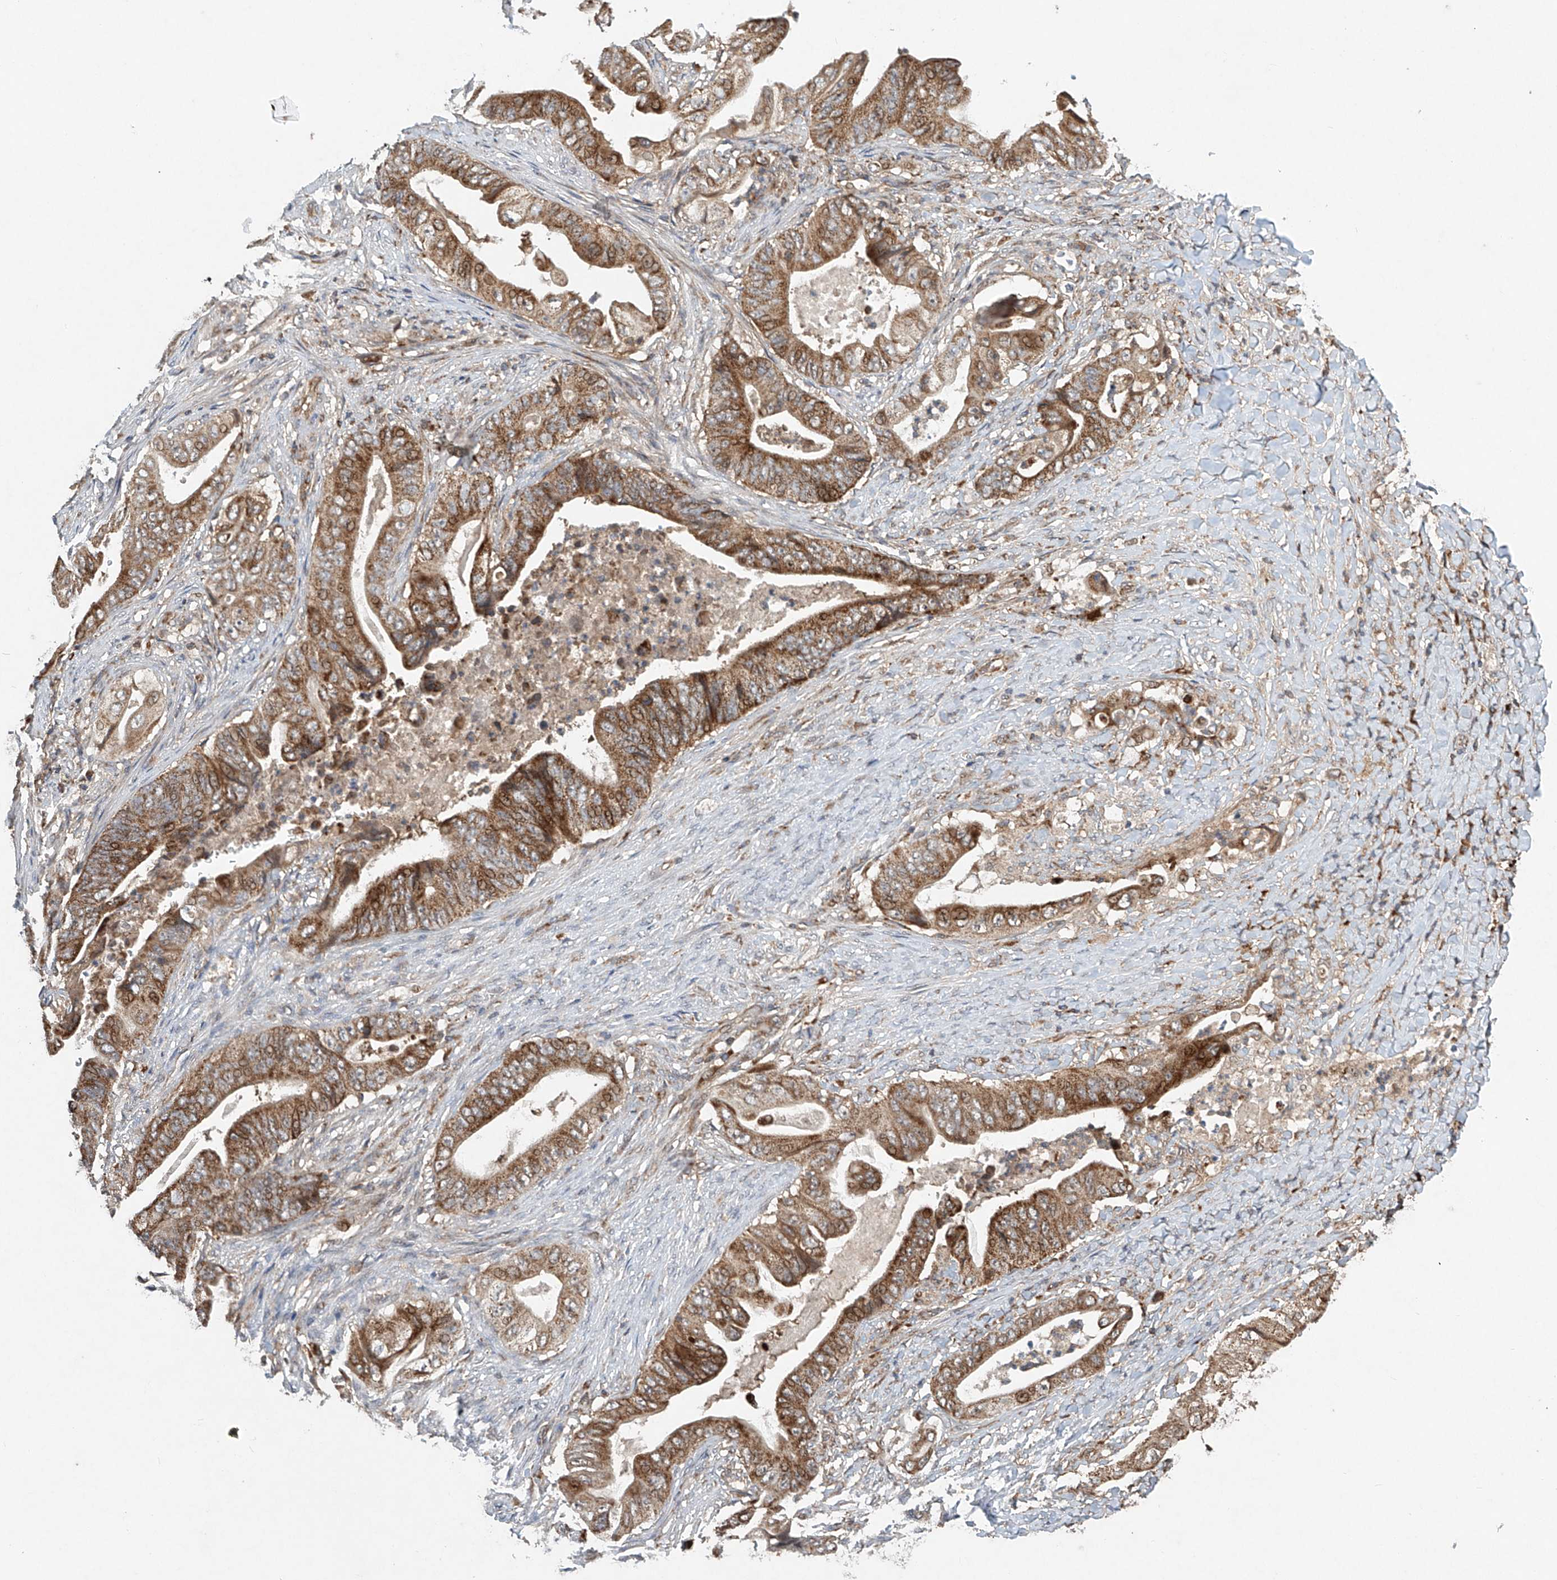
{"staining": {"intensity": "moderate", "quantity": ">75%", "location": "cytoplasmic/membranous"}, "tissue": "stomach cancer", "cell_type": "Tumor cells", "image_type": "cancer", "snomed": [{"axis": "morphology", "description": "Adenocarcinoma, NOS"}, {"axis": "topography", "description": "Stomach"}], "caption": "This is a micrograph of immunohistochemistry staining of adenocarcinoma (stomach), which shows moderate positivity in the cytoplasmic/membranous of tumor cells.", "gene": "DCAF11", "patient": {"sex": "female", "age": 73}}